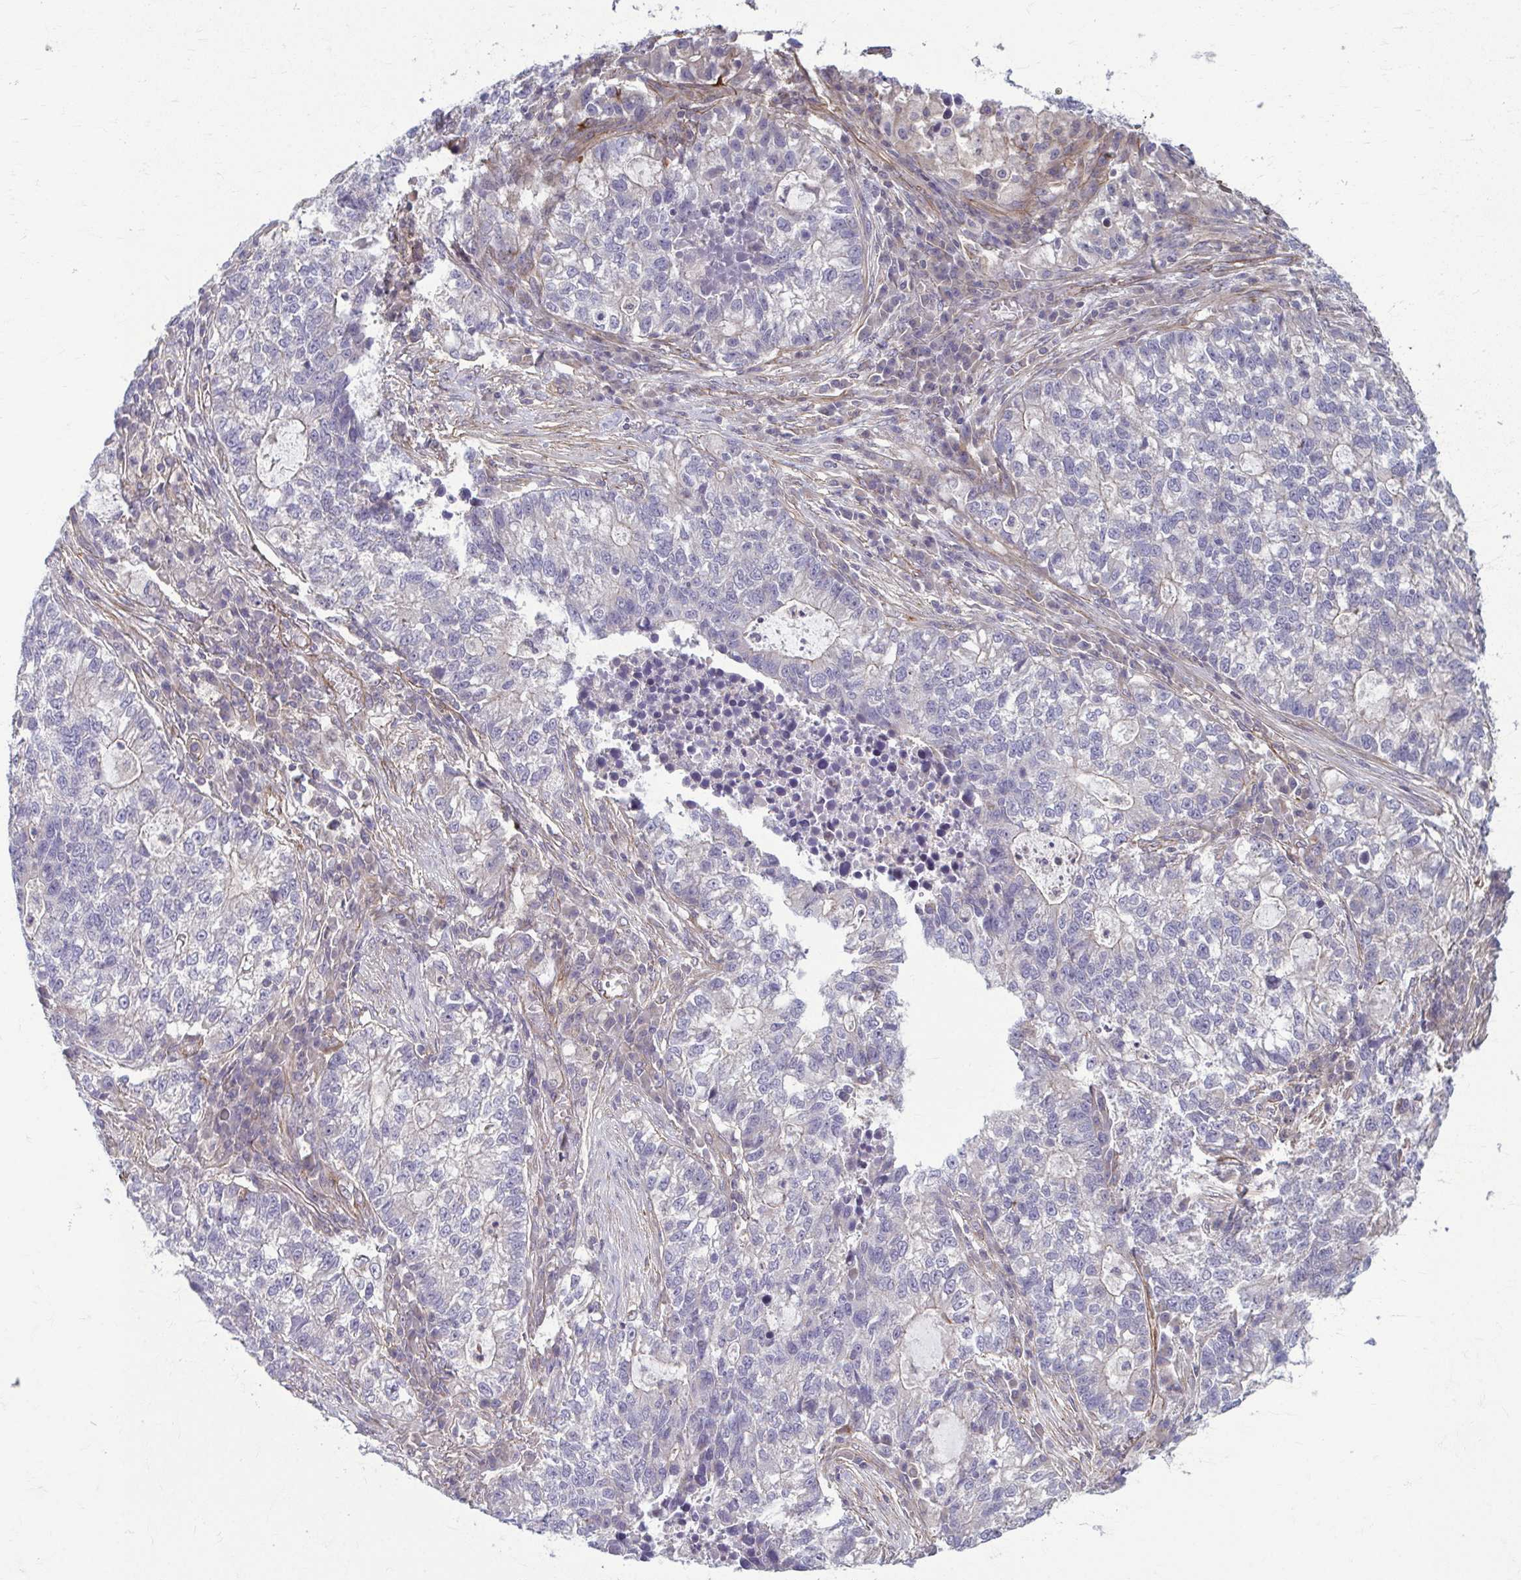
{"staining": {"intensity": "negative", "quantity": "none", "location": "none"}, "tissue": "lung cancer", "cell_type": "Tumor cells", "image_type": "cancer", "snomed": [{"axis": "morphology", "description": "Adenocarcinoma, NOS"}, {"axis": "topography", "description": "Lung"}], "caption": "Immunohistochemistry photomicrograph of human lung adenocarcinoma stained for a protein (brown), which exhibits no staining in tumor cells. (DAB (3,3'-diaminobenzidine) immunohistochemistry (IHC) with hematoxylin counter stain).", "gene": "EID2B", "patient": {"sex": "male", "age": 57}}